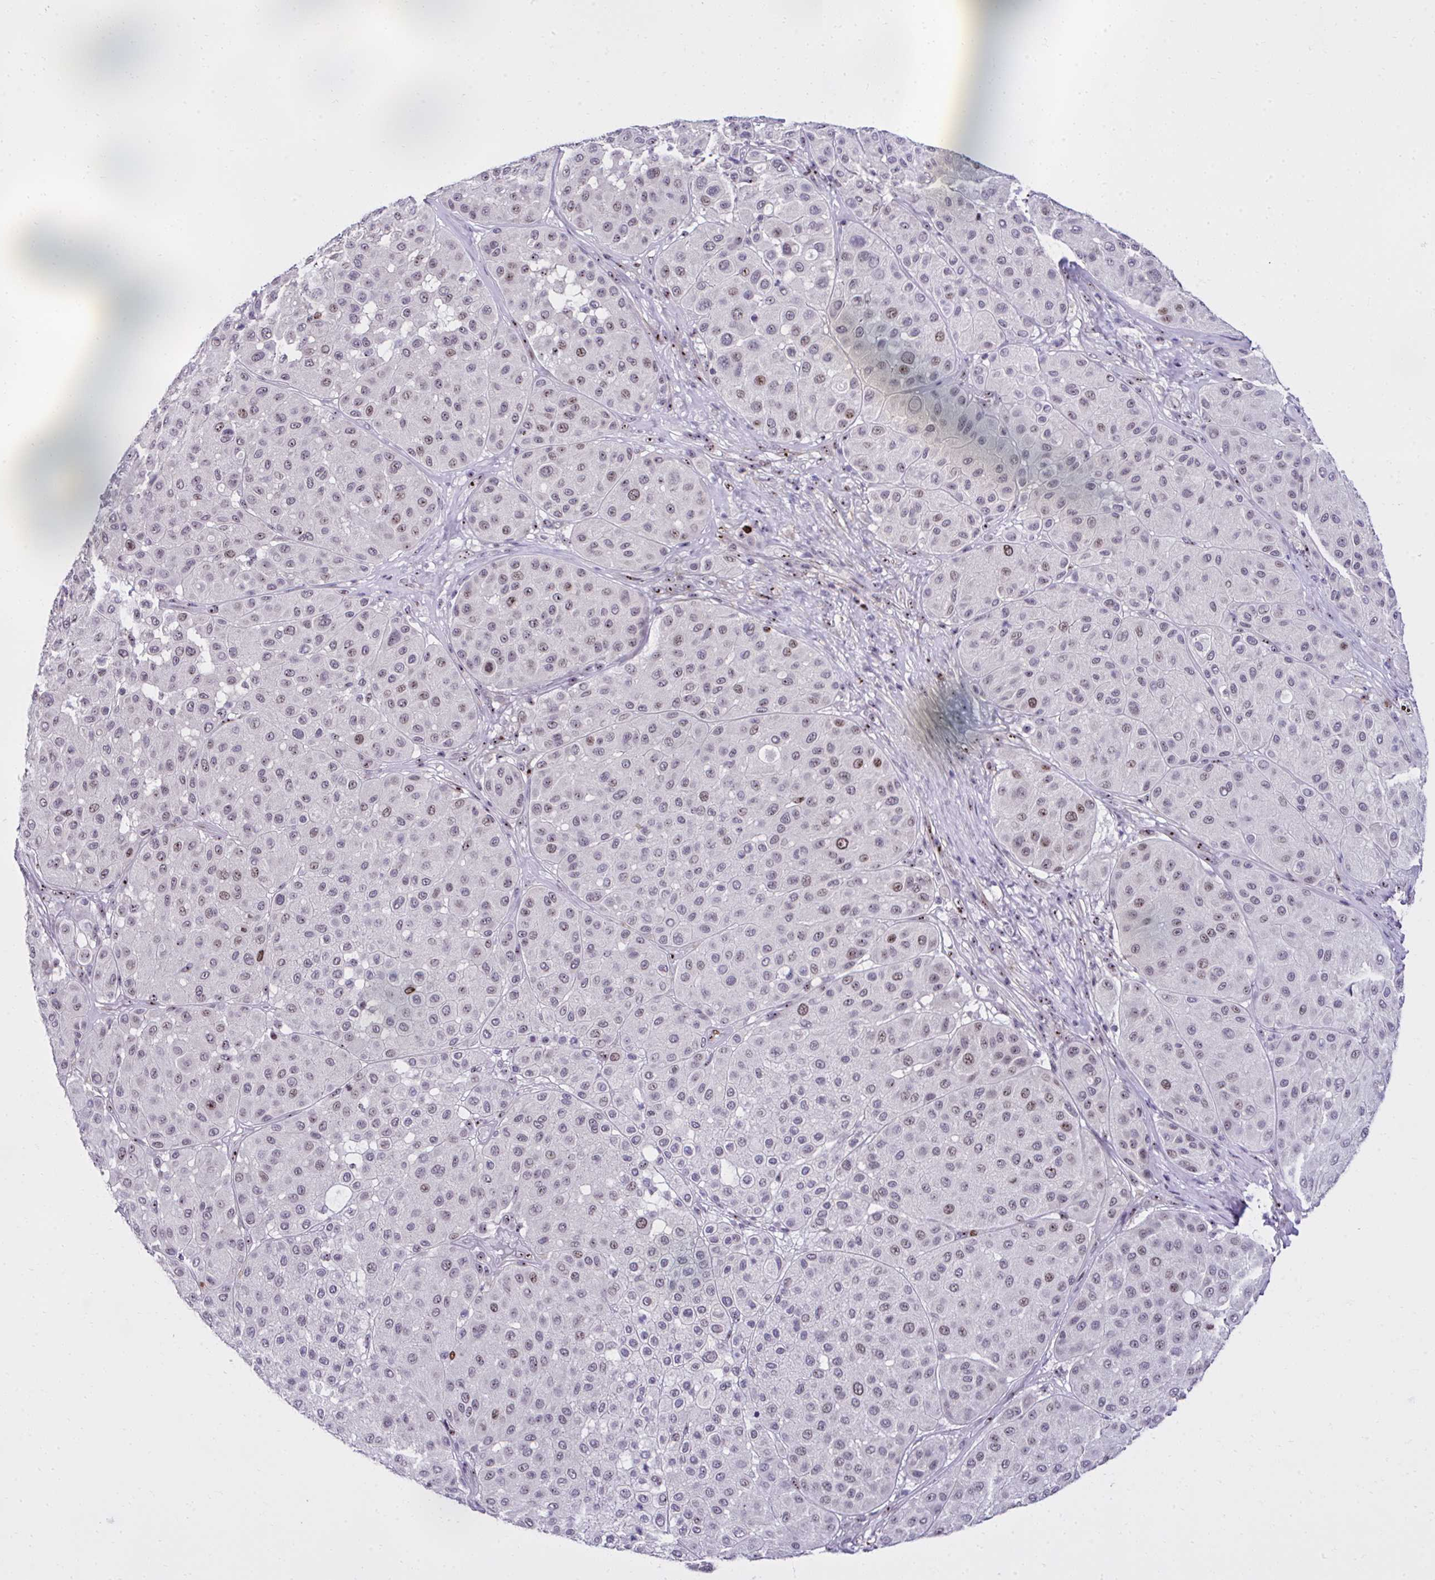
{"staining": {"intensity": "weak", "quantity": "25%-75%", "location": "nuclear"}, "tissue": "melanoma", "cell_type": "Tumor cells", "image_type": "cancer", "snomed": [{"axis": "morphology", "description": "Malignant melanoma, Metastatic site"}, {"axis": "topography", "description": "Smooth muscle"}], "caption": "Malignant melanoma (metastatic site) tissue demonstrates weak nuclear positivity in about 25%-75% of tumor cells, visualized by immunohistochemistry.", "gene": "CEP72", "patient": {"sex": "male", "age": 41}}